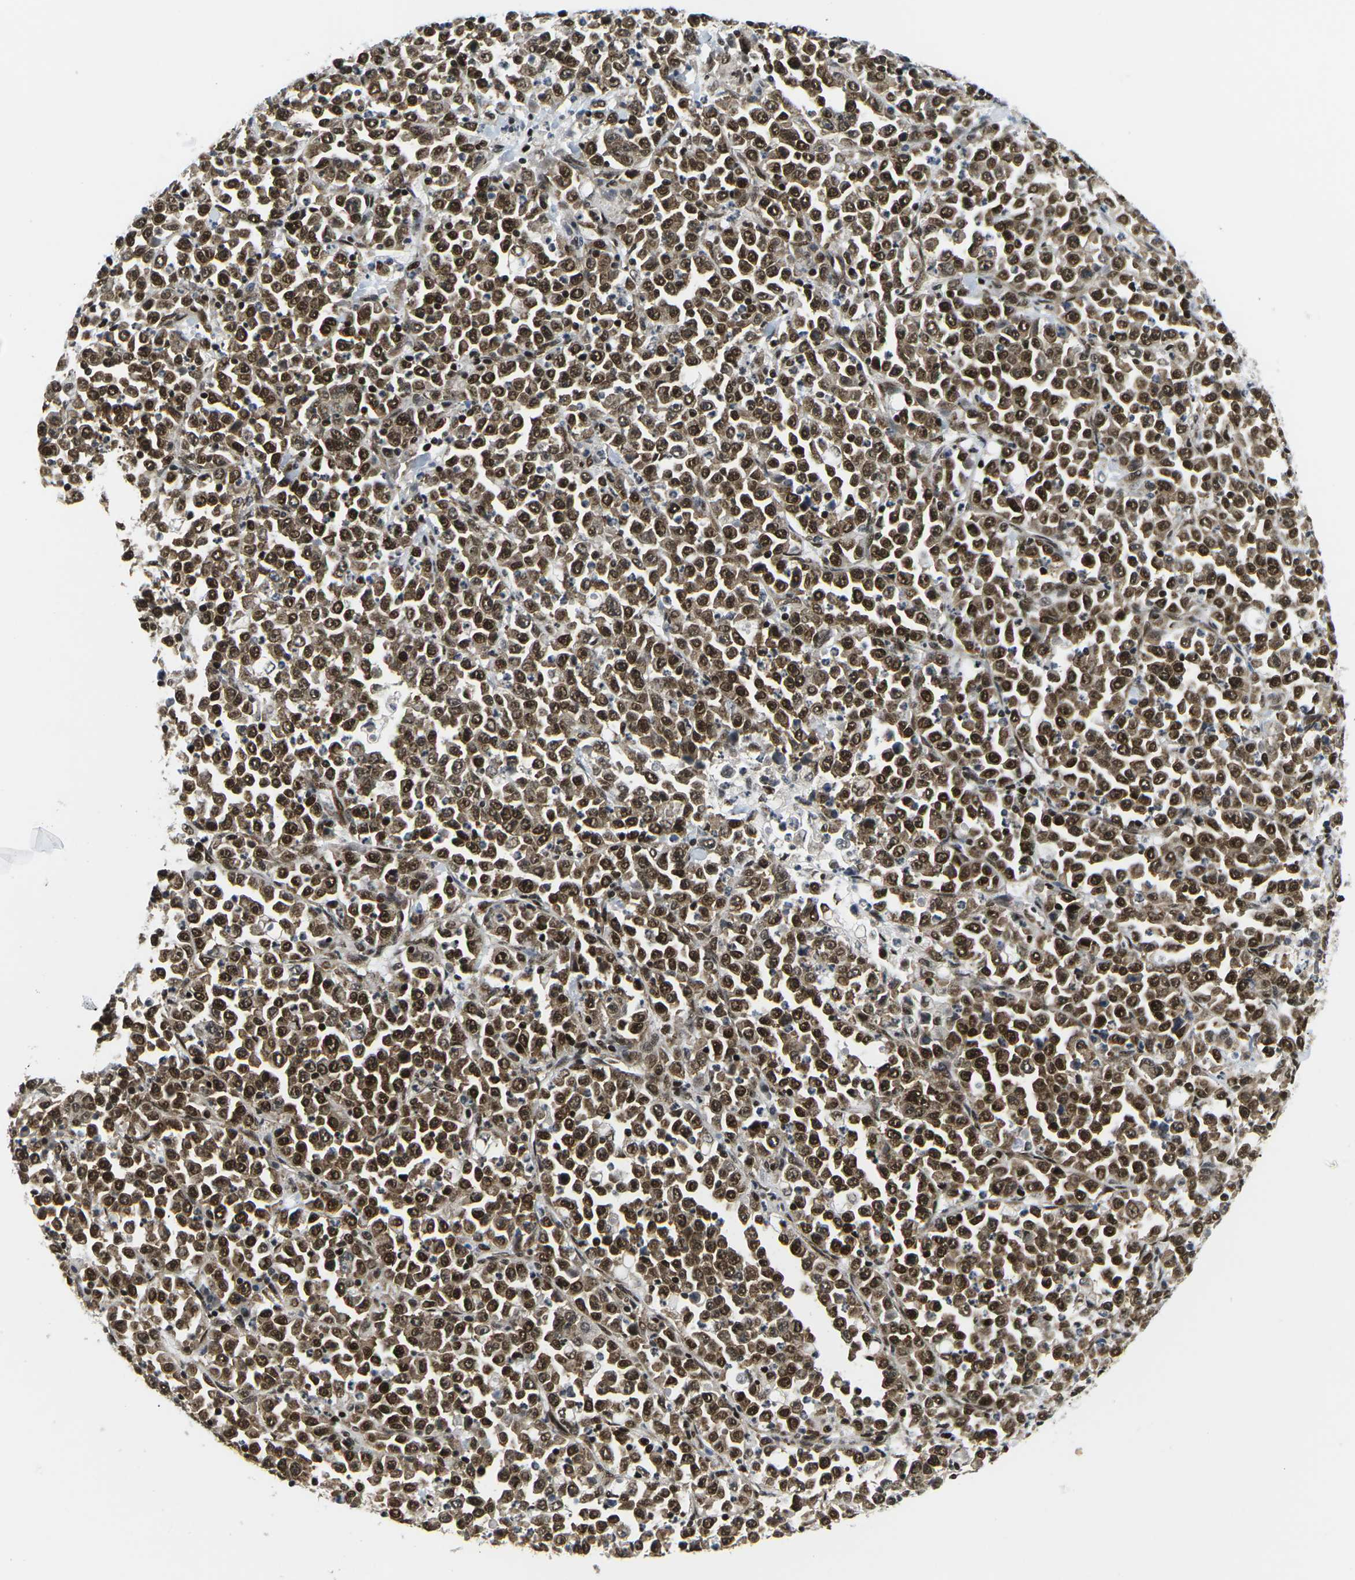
{"staining": {"intensity": "strong", "quantity": ">75%", "location": "cytoplasmic/membranous,nuclear"}, "tissue": "stomach cancer", "cell_type": "Tumor cells", "image_type": "cancer", "snomed": [{"axis": "morphology", "description": "Normal tissue, NOS"}, {"axis": "morphology", "description": "Adenocarcinoma, NOS"}, {"axis": "topography", "description": "Stomach, upper"}, {"axis": "topography", "description": "Stomach"}], "caption": "The immunohistochemical stain shows strong cytoplasmic/membranous and nuclear staining in tumor cells of stomach cancer (adenocarcinoma) tissue.", "gene": "CELF1", "patient": {"sex": "male", "age": 59}}